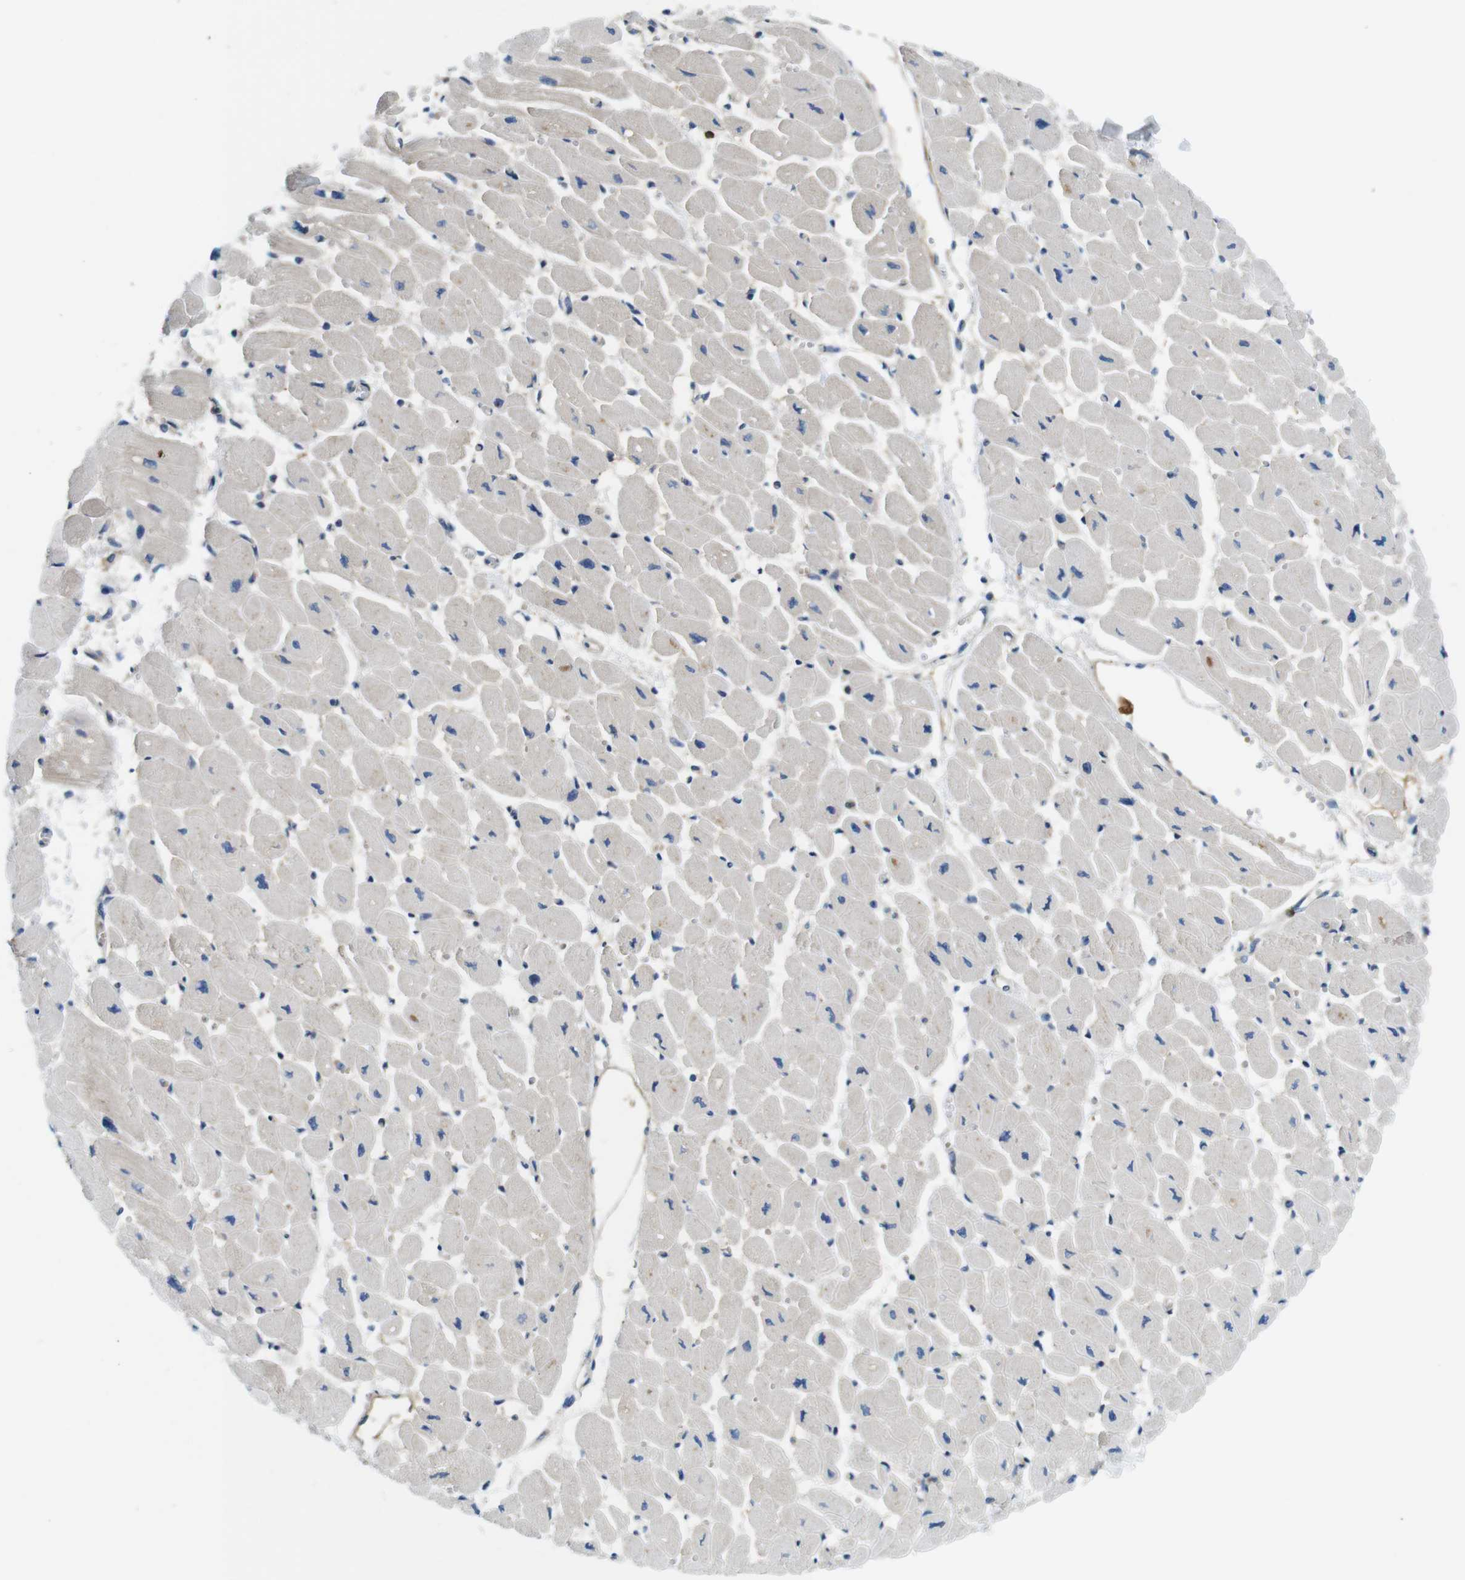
{"staining": {"intensity": "weak", "quantity": "<25%", "location": "cytoplasmic/membranous"}, "tissue": "heart muscle", "cell_type": "Cardiomyocytes", "image_type": "normal", "snomed": [{"axis": "morphology", "description": "Normal tissue, NOS"}, {"axis": "topography", "description": "Heart"}], "caption": "Heart muscle stained for a protein using immunohistochemistry reveals no staining cardiomyocytes.", "gene": "ZDHHC3", "patient": {"sex": "female", "age": 54}}